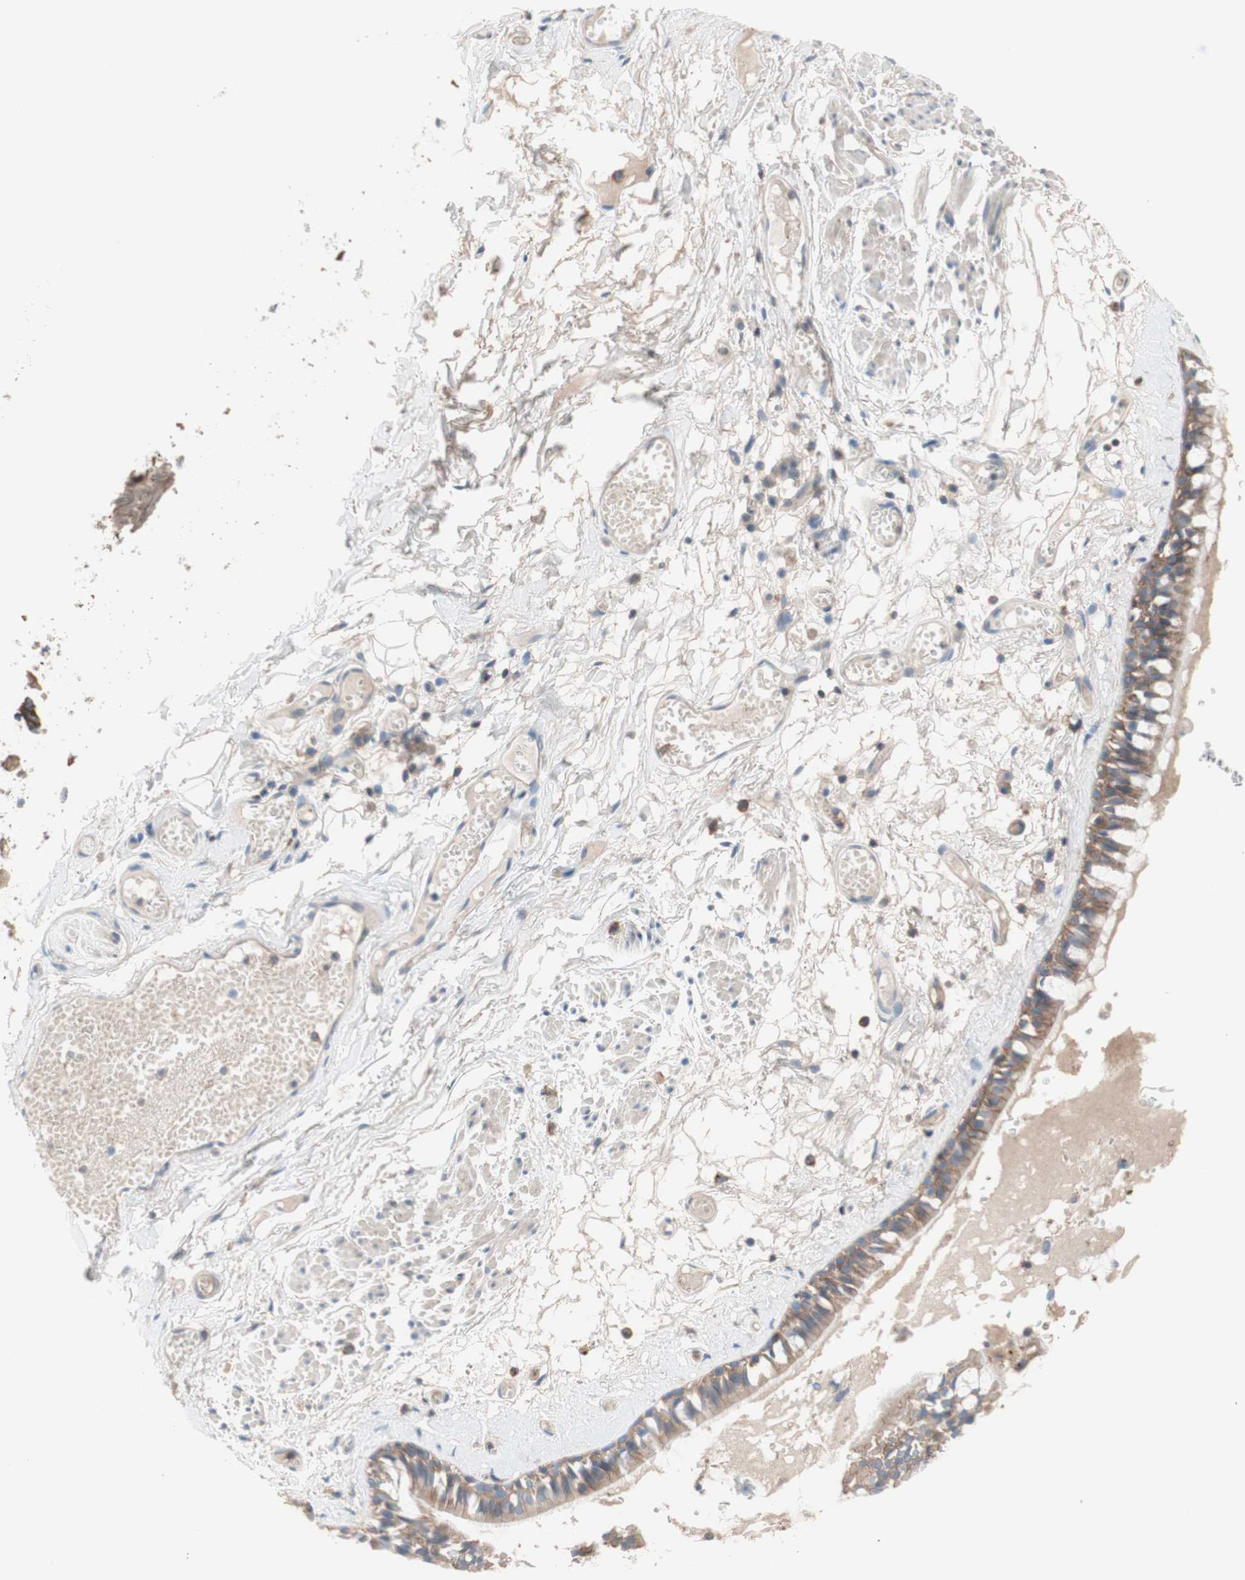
{"staining": {"intensity": "moderate", "quantity": ">75%", "location": "cytoplasmic/membranous"}, "tissue": "bronchus", "cell_type": "Respiratory epithelial cells", "image_type": "normal", "snomed": [{"axis": "morphology", "description": "Normal tissue, NOS"}, {"axis": "morphology", "description": "Inflammation, NOS"}, {"axis": "topography", "description": "Cartilage tissue"}, {"axis": "topography", "description": "Lung"}], "caption": "IHC (DAB) staining of normal bronchus displays moderate cytoplasmic/membranous protein positivity in approximately >75% of respiratory epithelial cells.", "gene": "CD46", "patient": {"sex": "male", "age": 71}}